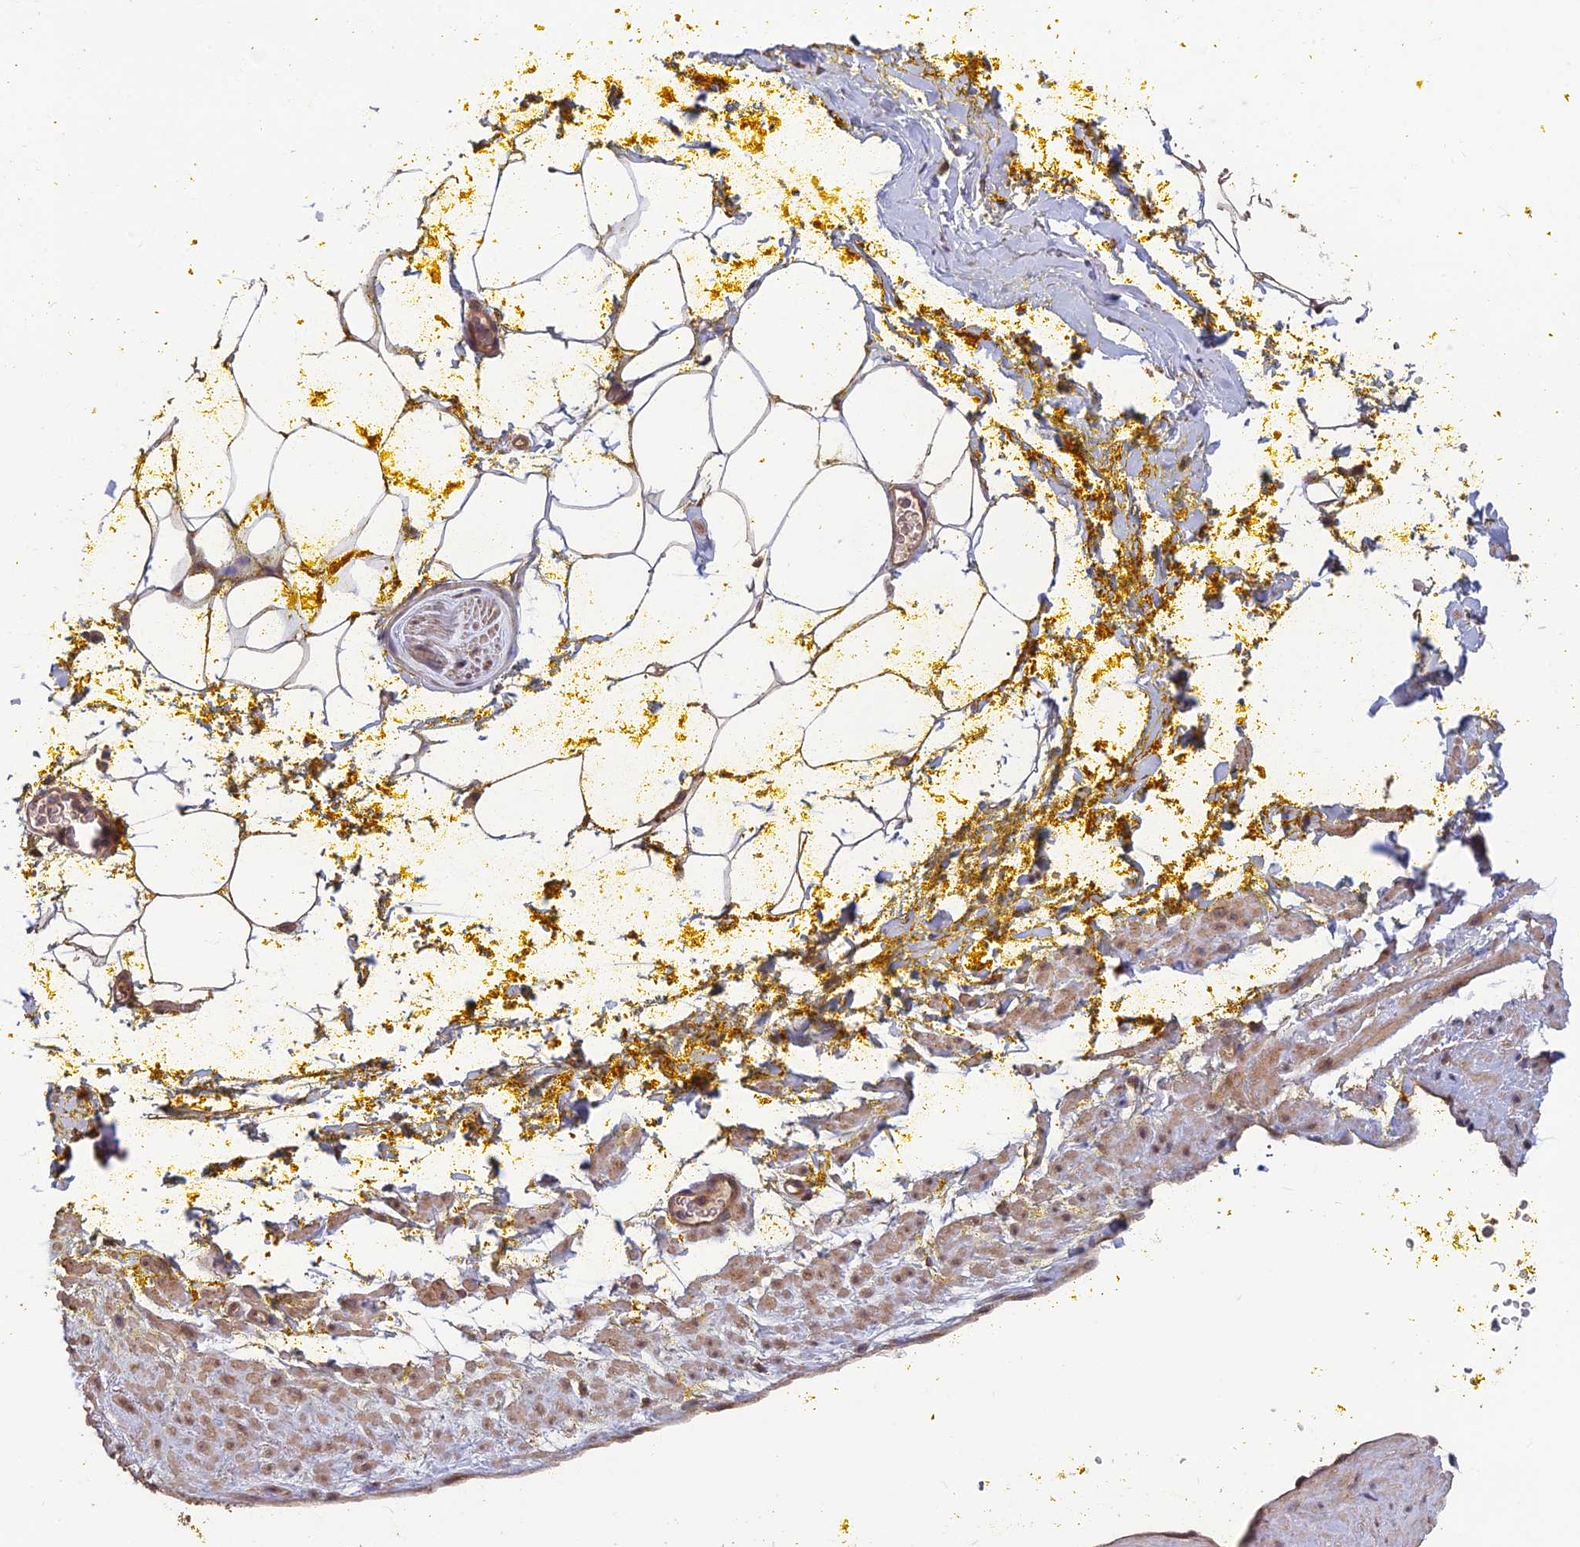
{"staining": {"intensity": "moderate", "quantity": ">75%", "location": "cytoplasmic/membranous"}, "tissue": "adipose tissue", "cell_type": "Adipocytes", "image_type": "normal", "snomed": [{"axis": "morphology", "description": "Normal tissue, NOS"}, {"axis": "morphology", "description": "Adenocarcinoma, Low grade"}, {"axis": "topography", "description": "Prostate"}, {"axis": "topography", "description": "Peripheral nerve tissue"}], "caption": "Approximately >75% of adipocytes in normal human adipose tissue display moderate cytoplasmic/membranous protein staining as visualized by brown immunohistochemical staining.", "gene": "SHISA5", "patient": {"sex": "male", "age": 63}}